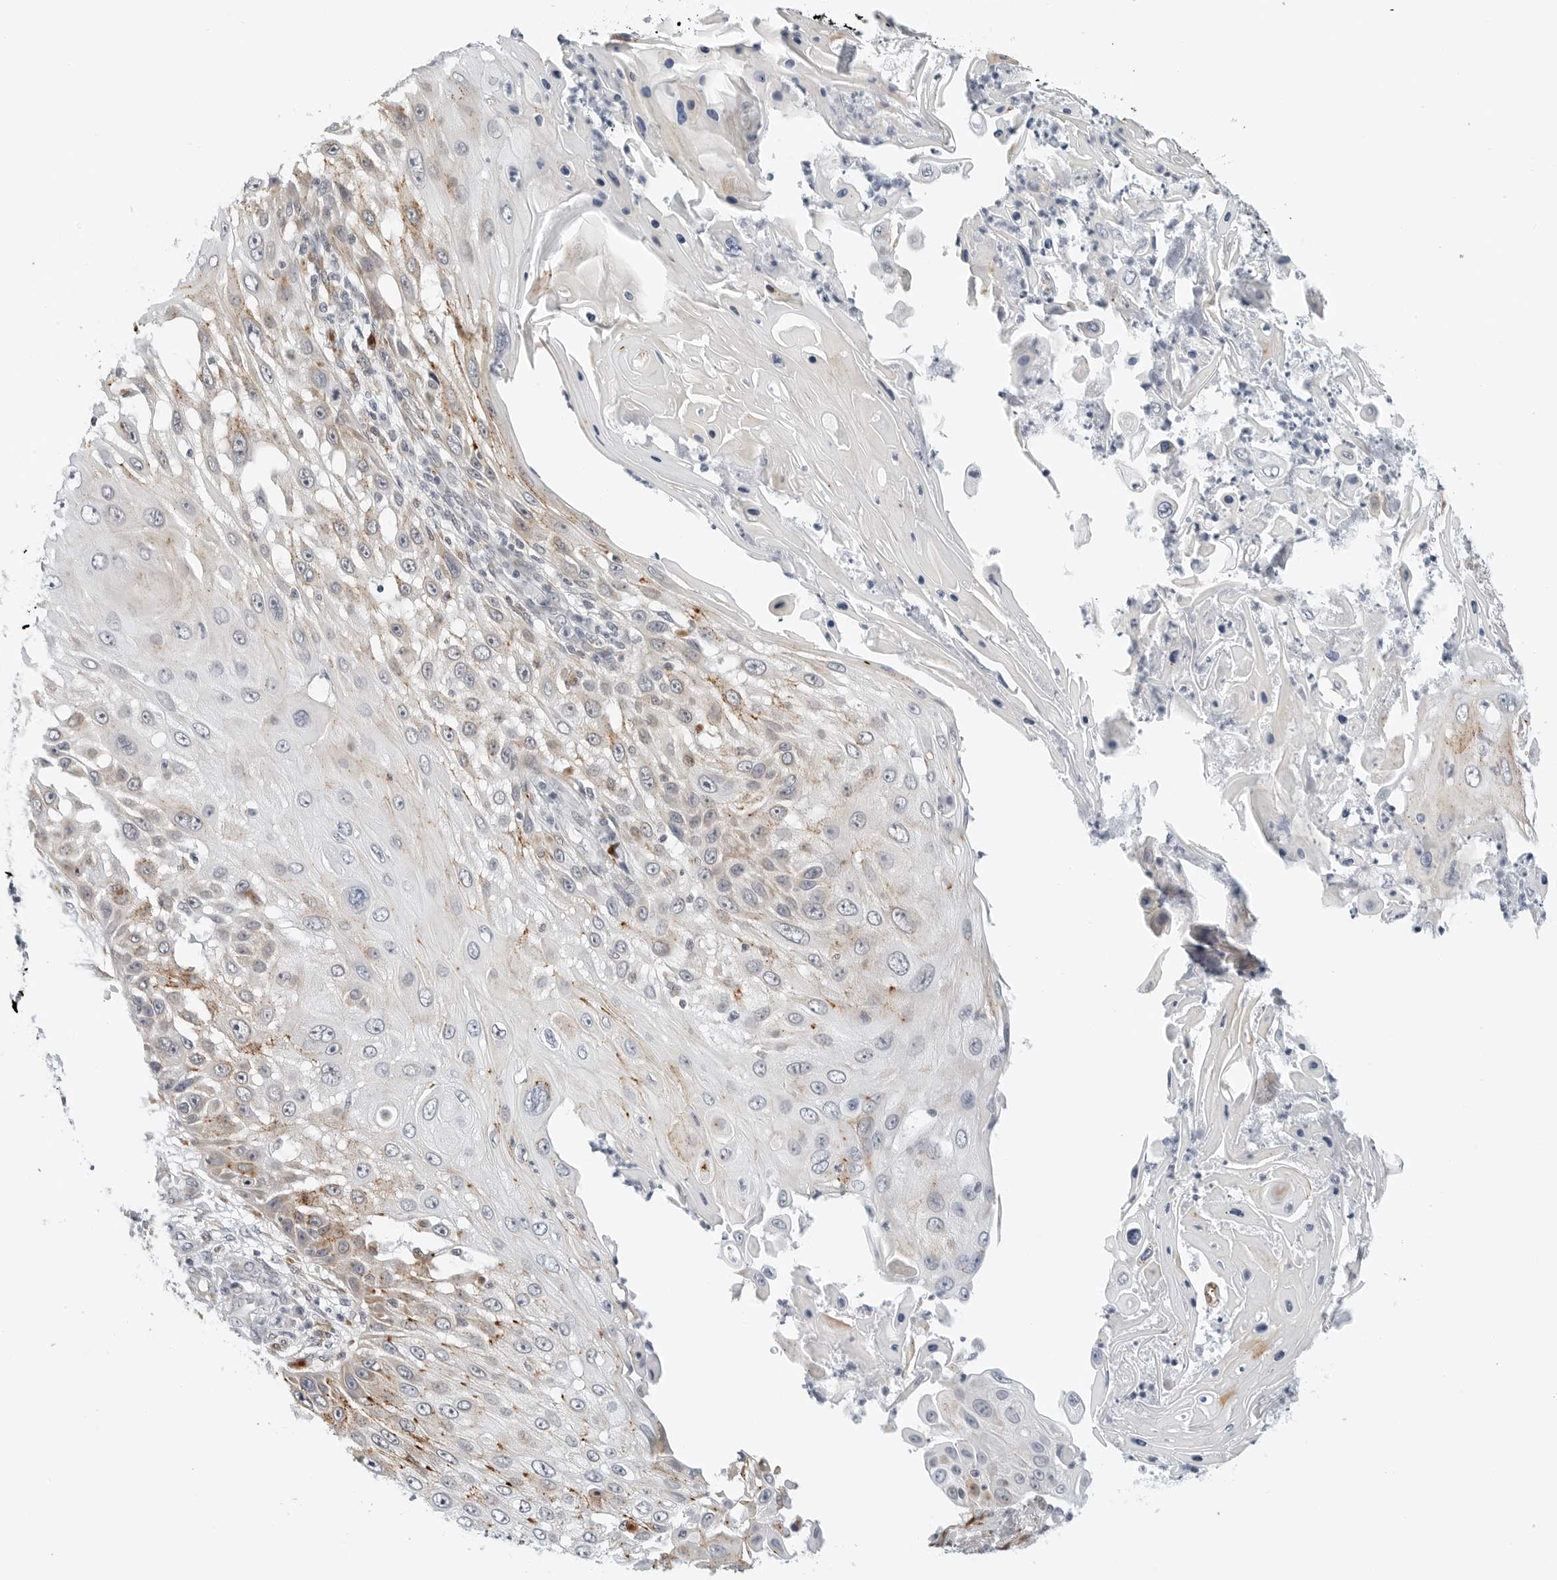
{"staining": {"intensity": "moderate", "quantity": "25%-75%", "location": "cytoplasmic/membranous"}, "tissue": "skin cancer", "cell_type": "Tumor cells", "image_type": "cancer", "snomed": [{"axis": "morphology", "description": "Squamous cell carcinoma, NOS"}, {"axis": "topography", "description": "Skin"}], "caption": "Protein staining of skin cancer (squamous cell carcinoma) tissue exhibits moderate cytoplasmic/membranous expression in about 25%-75% of tumor cells.", "gene": "TSEN2", "patient": {"sex": "female", "age": 44}}